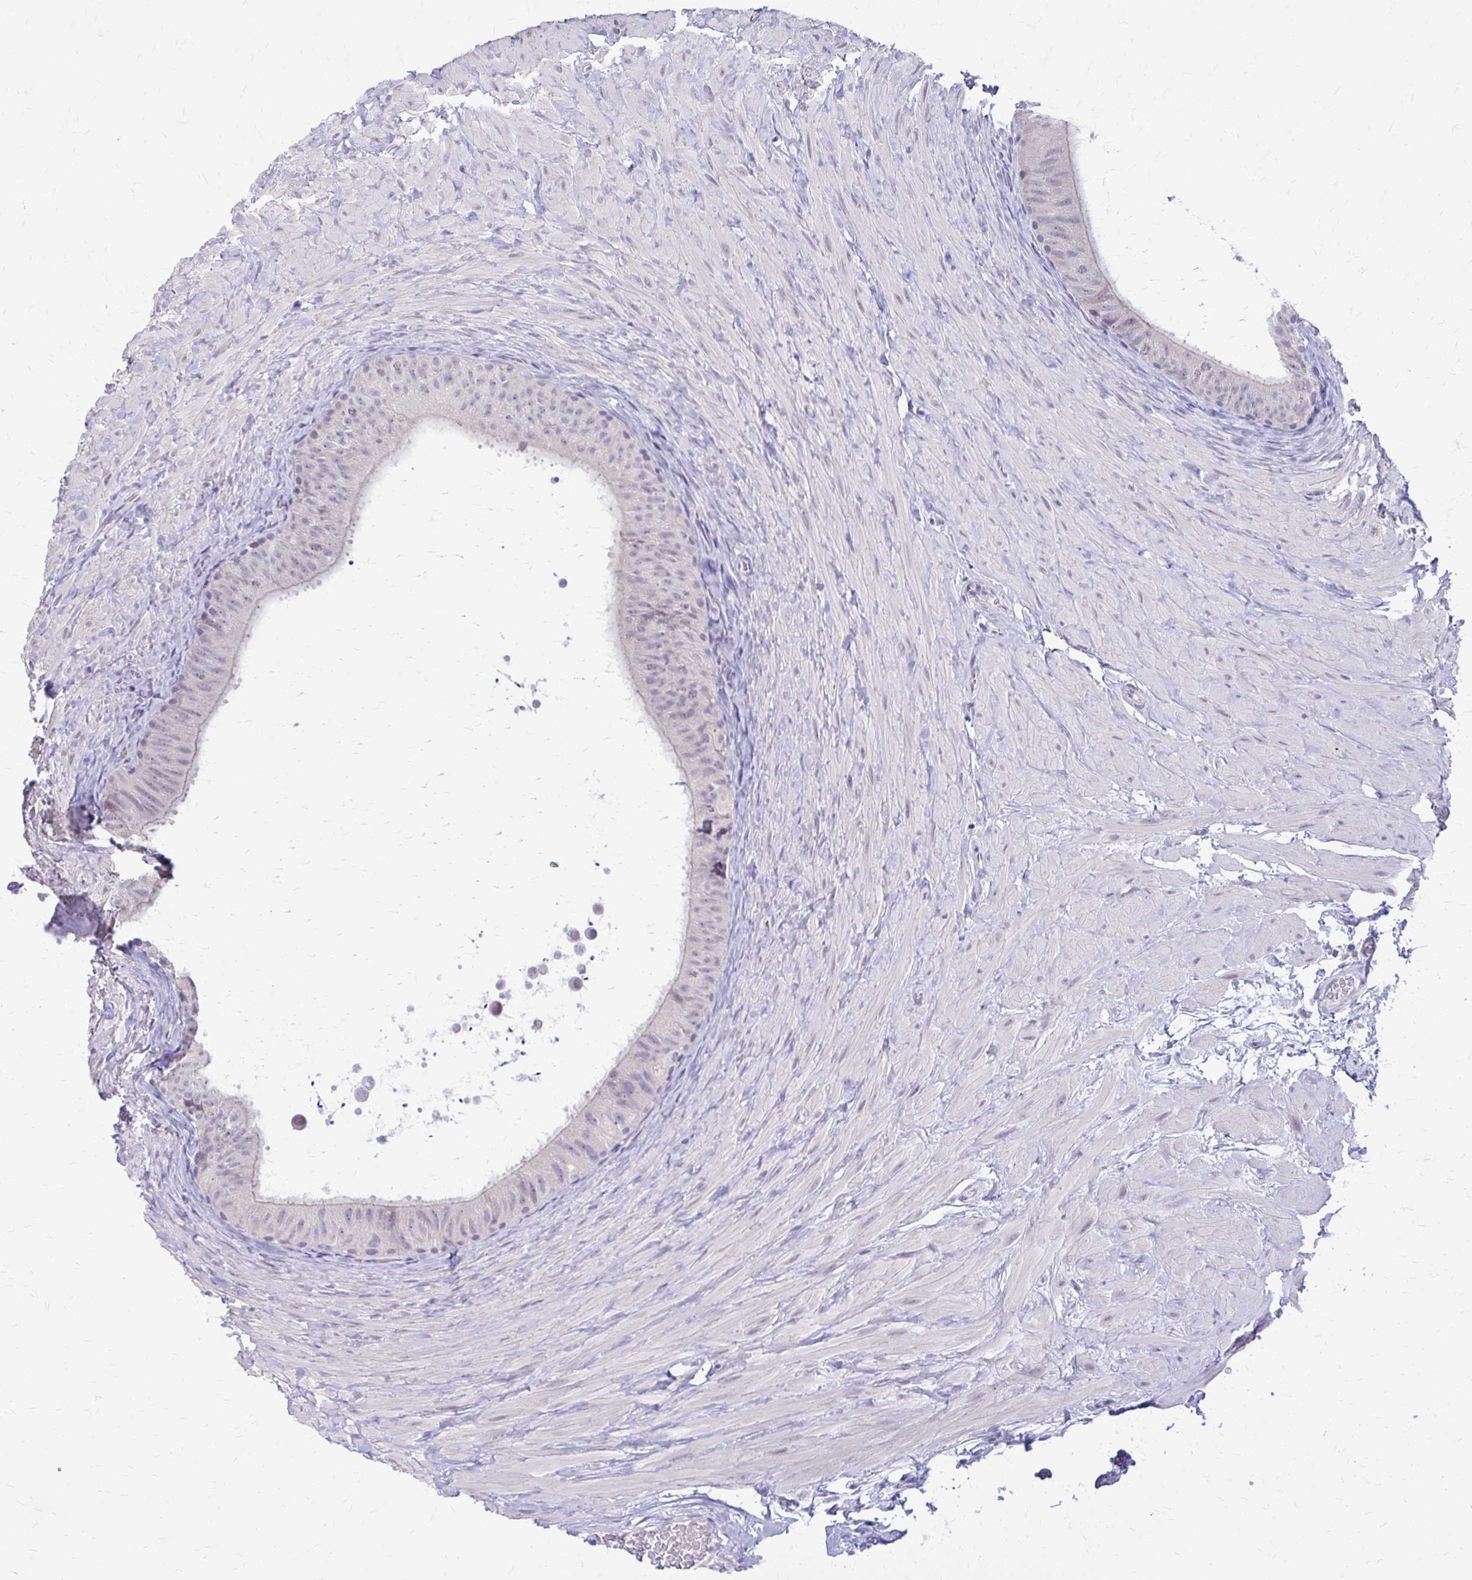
{"staining": {"intensity": "negative", "quantity": "none", "location": "none"}, "tissue": "epididymis", "cell_type": "Glandular cells", "image_type": "normal", "snomed": [{"axis": "morphology", "description": "Normal tissue, NOS"}, {"axis": "topography", "description": "Epididymis, spermatic cord, NOS"}, {"axis": "topography", "description": "Epididymis"}], "caption": "This is an IHC histopathology image of benign epididymis. There is no staining in glandular cells.", "gene": "PLCB1", "patient": {"sex": "male", "age": 31}}